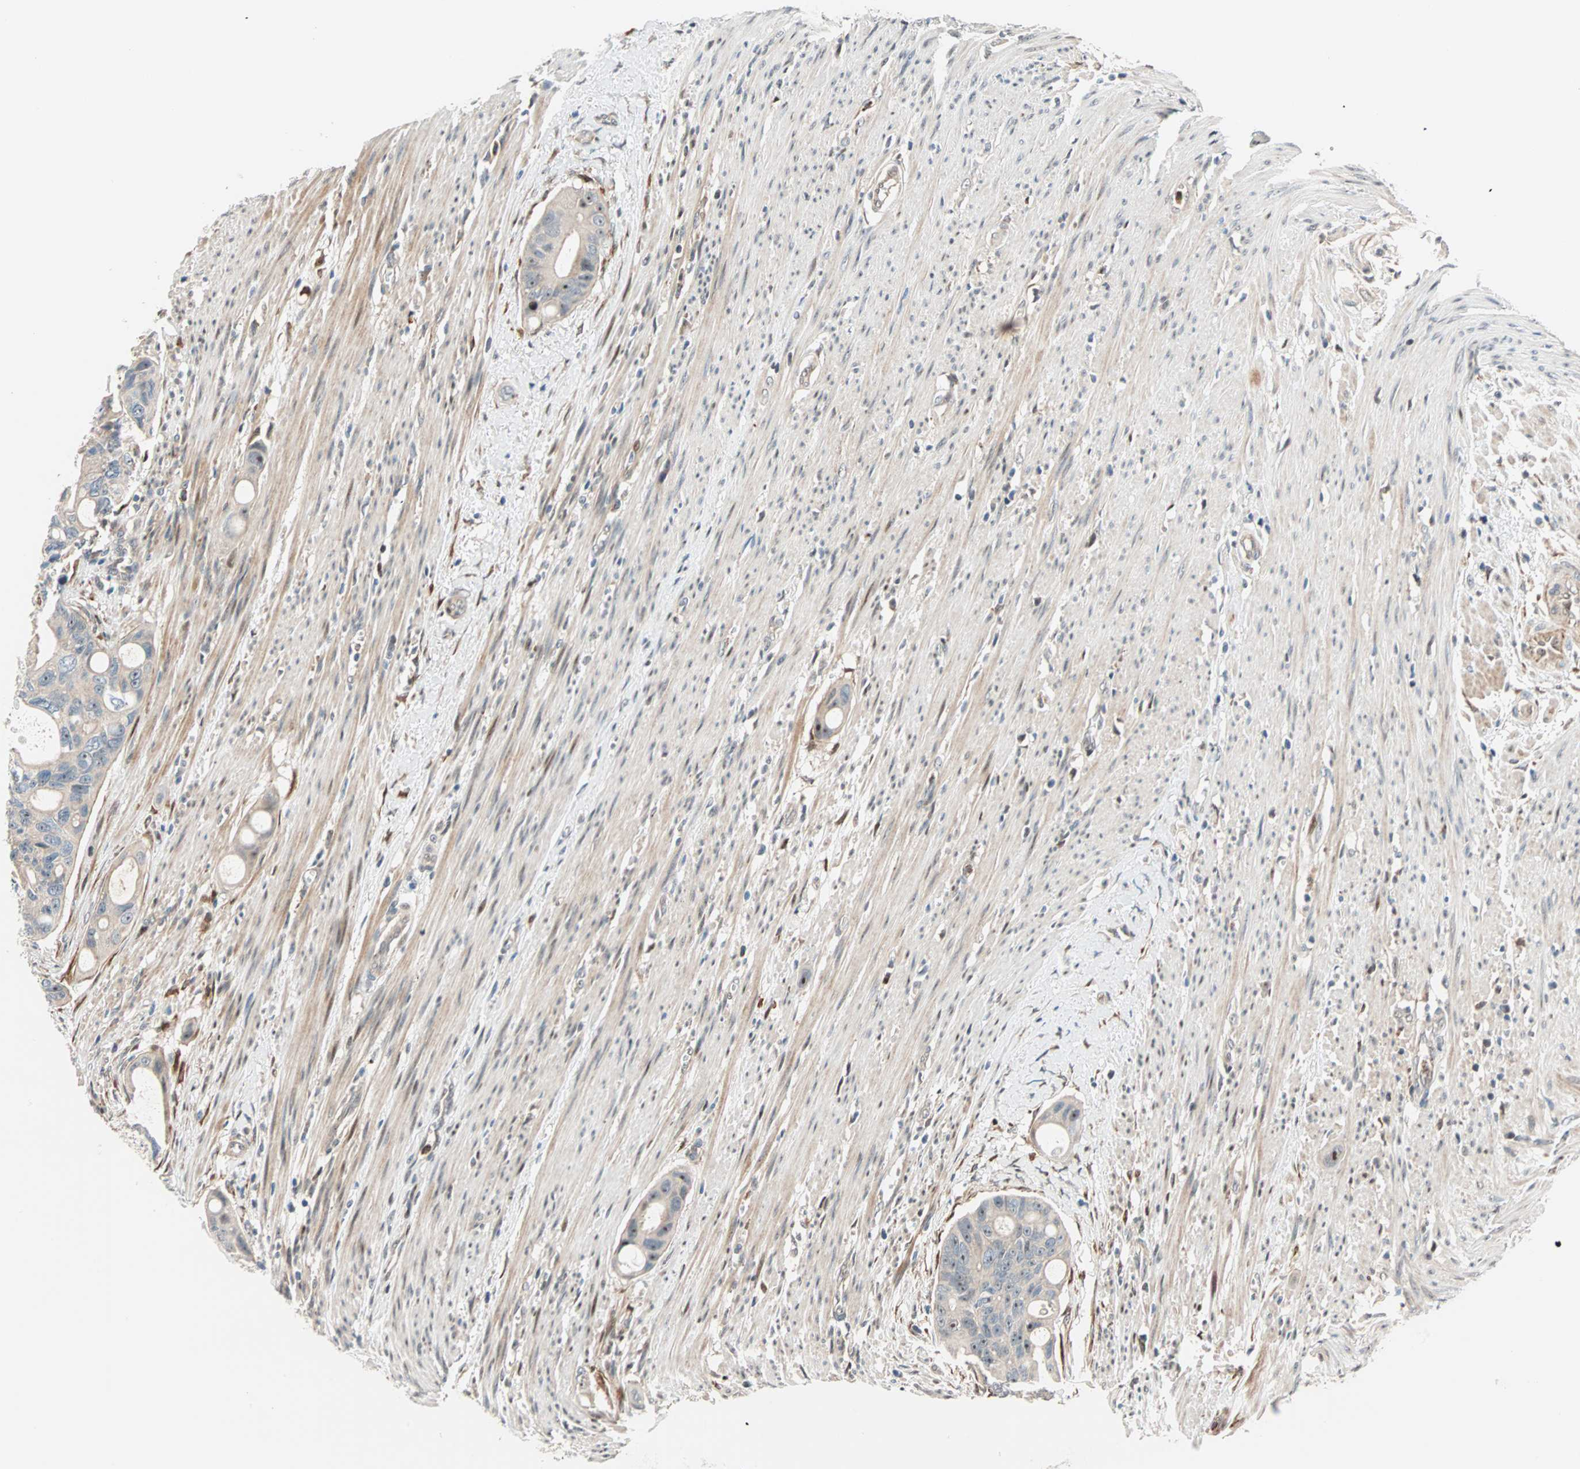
{"staining": {"intensity": "weak", "quantity": ">75%", "location": "cytoplasmic/membranous"}, "tissue": "colorectal cancer", "cell_type": "Tumor cells", "image_type": "cancer", "snomed": [{"axis": "morphology", "description": "Adenocarcinoma, NOS"}, {"axis": "topography", "description": "Colon"}], "caption": "Immunohistochemical staining of human colorectal adenocarcinoma demonstrates low levels of weak cytoplasmic/membranous protein staining in approximately >75% of tumor cells. Ihc stains the protein of interest in brown and the nuclei are stained blue.", "gene": "HECW1", "patient": {"sex": "female", "age": 57}}